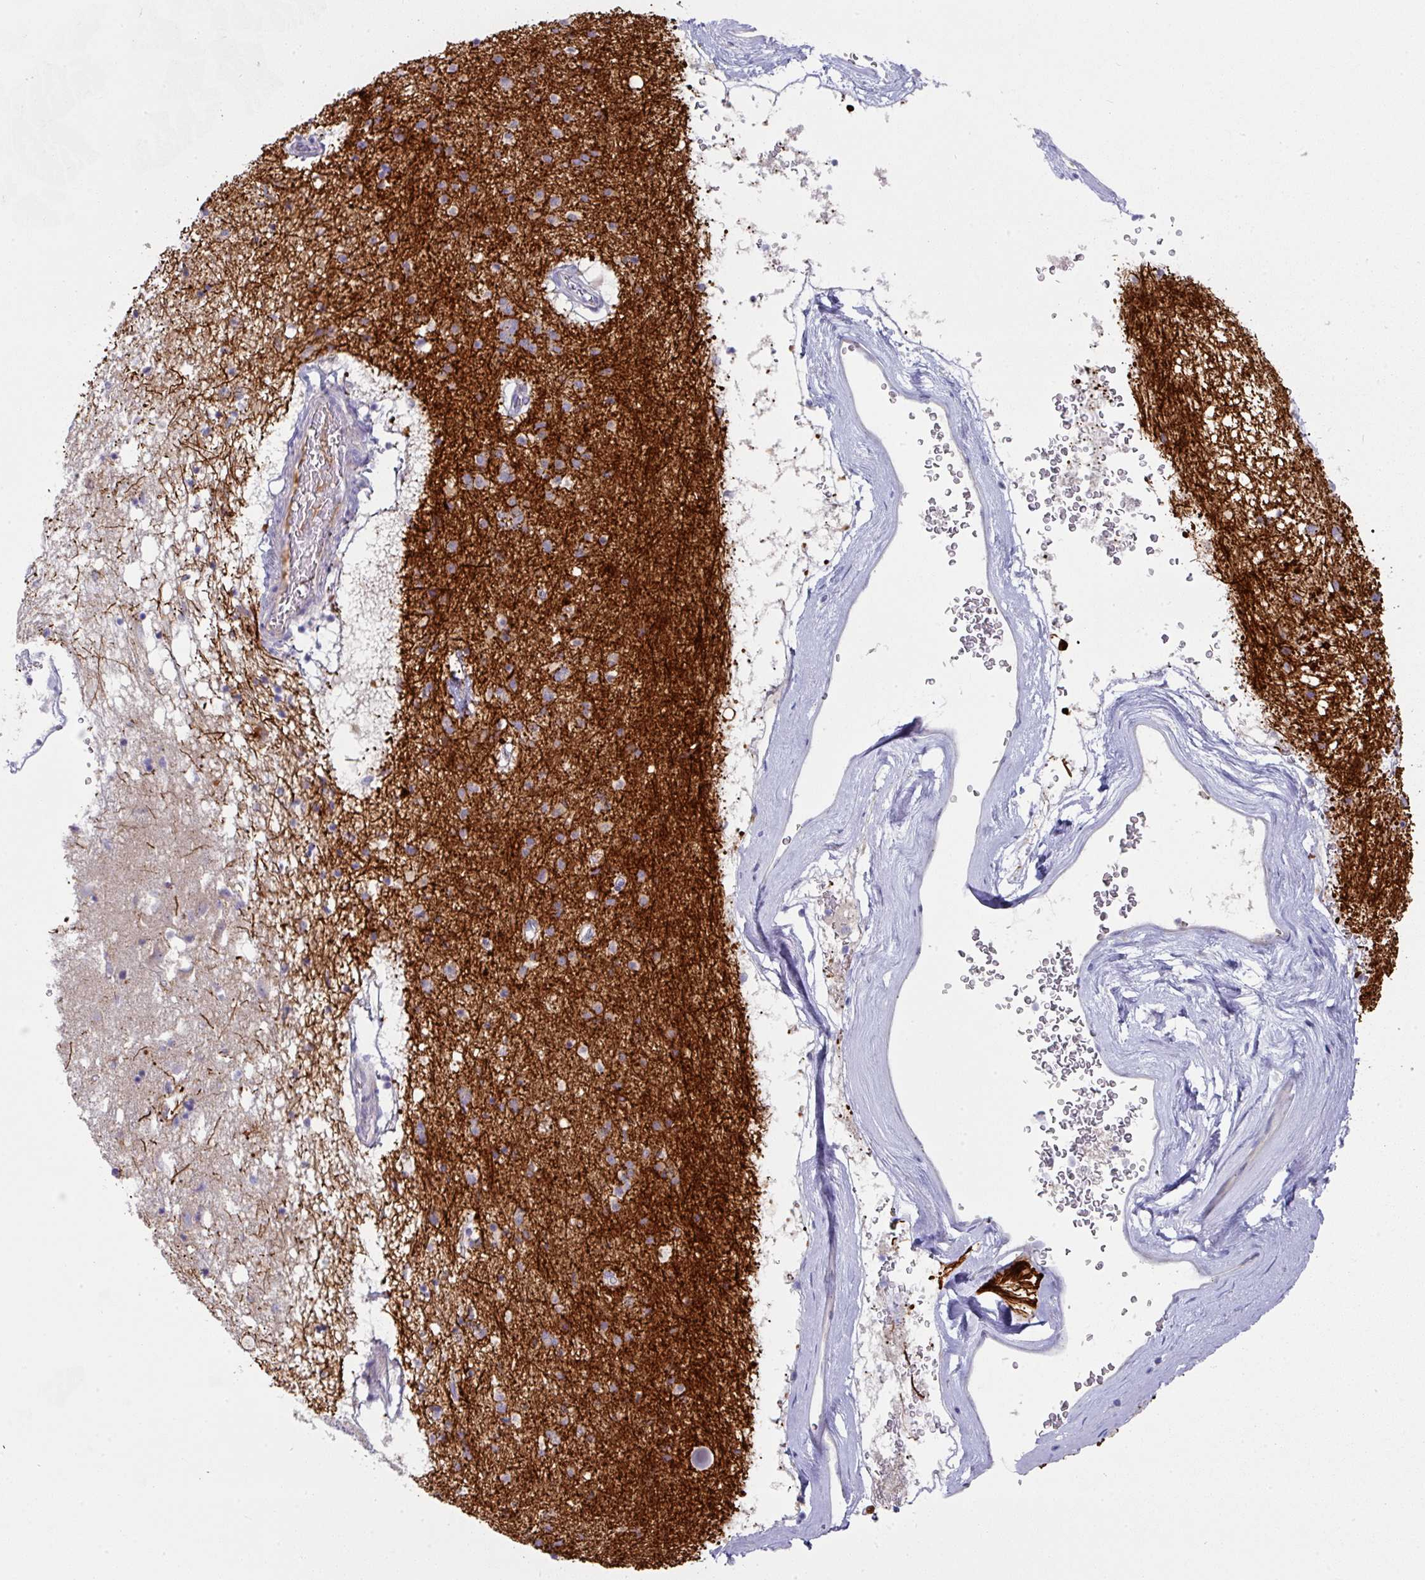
{"staining": {"intensity": "negative", "quantity": "none", "location": "none"}, "tissue": "caudate", "cell_type": "Glial cells", "image_type": "normal", "snomed": [{"axis": "morphology", "description": "Normal tissue, NOS"}, {"axis": "topography", "description": "Lateral ventricle wall"}], "caption": "The immunohistochemistry (IHC) micrograph has no significant positivity in glial cells of caudate.", "gene": "IL4R", "patient": {"sex": "male", "age": 58}}